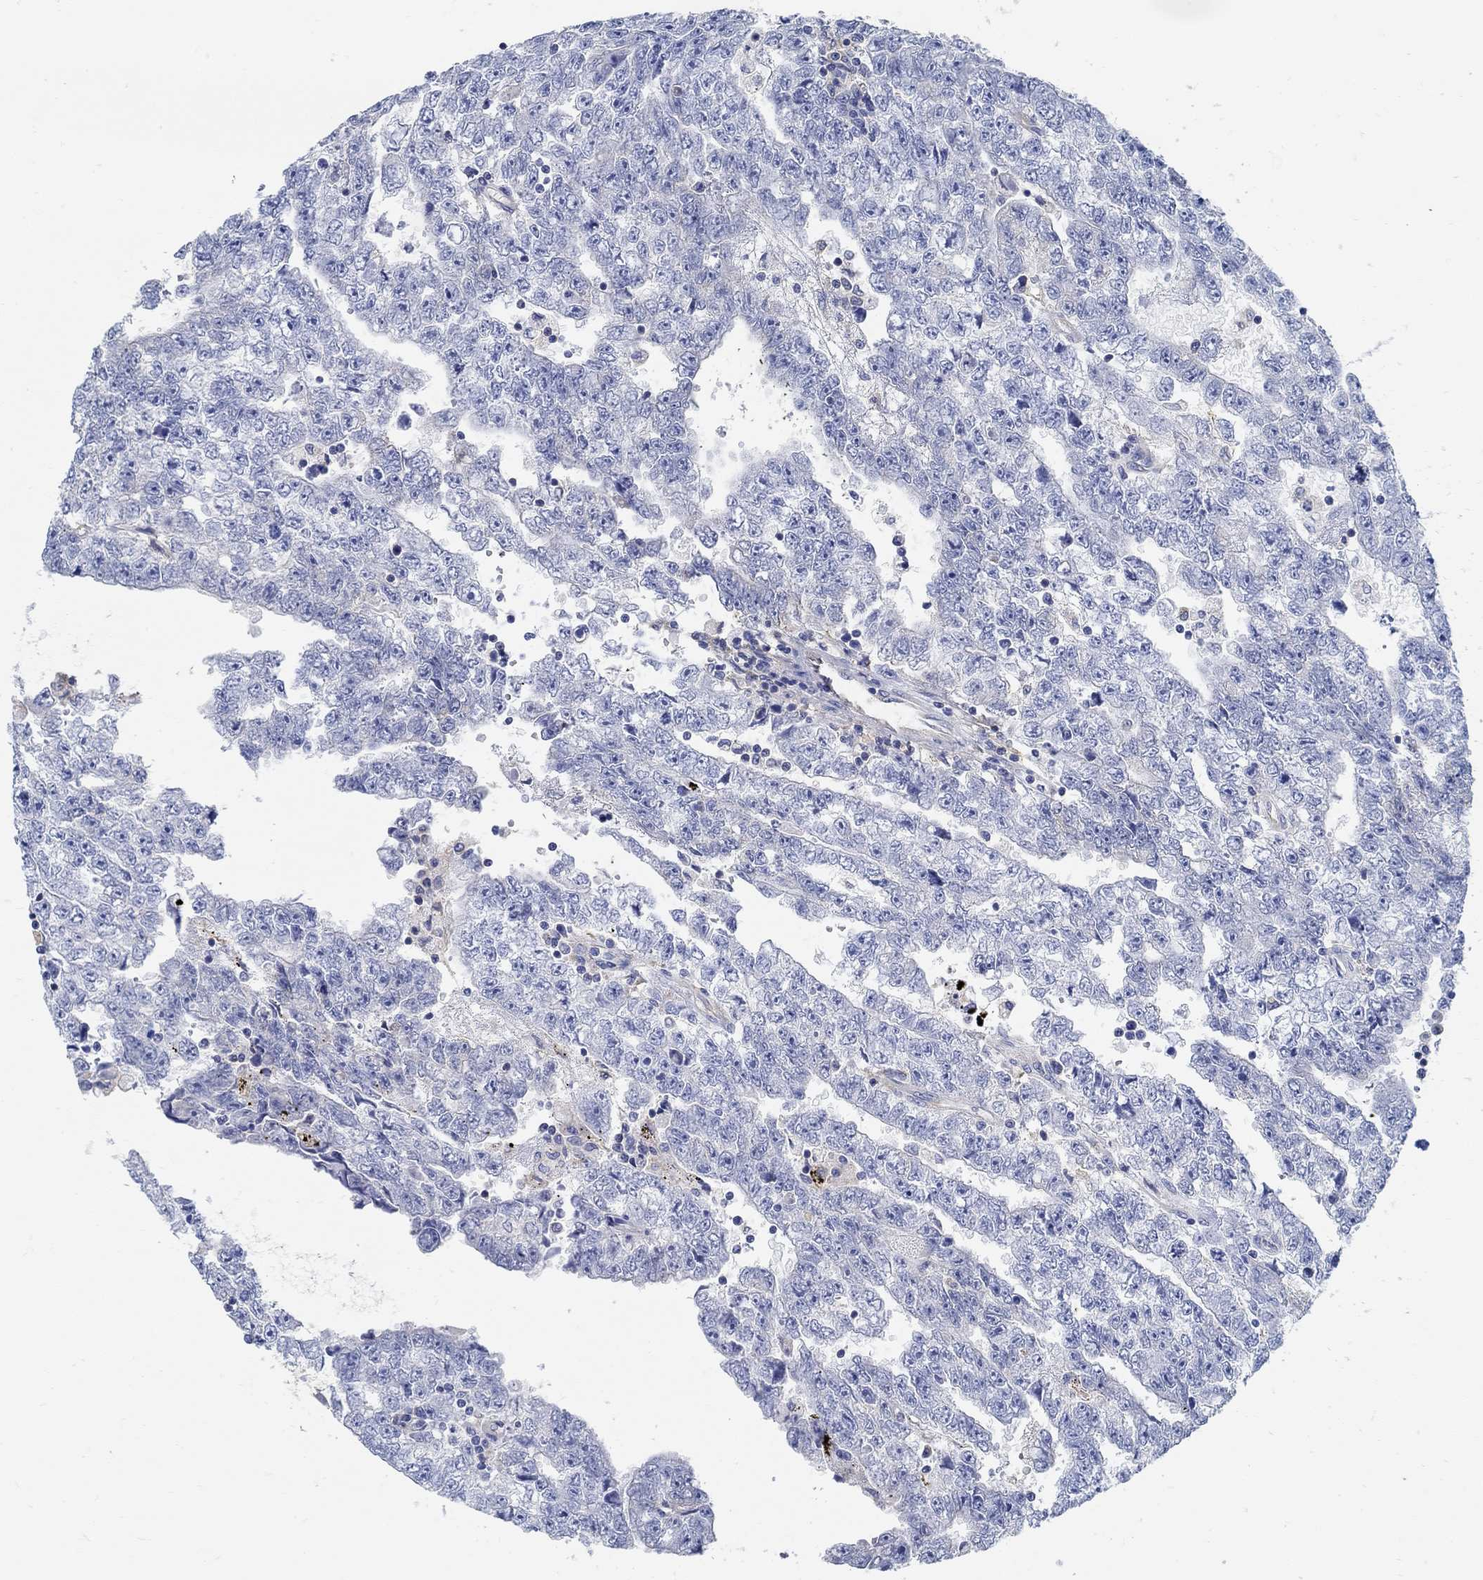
{"staining": {"intensity": "negative", "quantity": "none", "location": "none"}, "tissue": "testis cancer", "cell_type": "Tumor cells", "image_type": "cancer", "snomed": [{"axis": "morphology", "description": "Carcinoma, Embryonal, NOS"}, {"axis": "topography", "description": "Testis"}], "caption": "DAB immunohistochemical staining of human testis cancer exhibits no significant positivity in tumor cells.", "gene": "PCDH11X", "patient": {"sex": "male", "age": 25}}